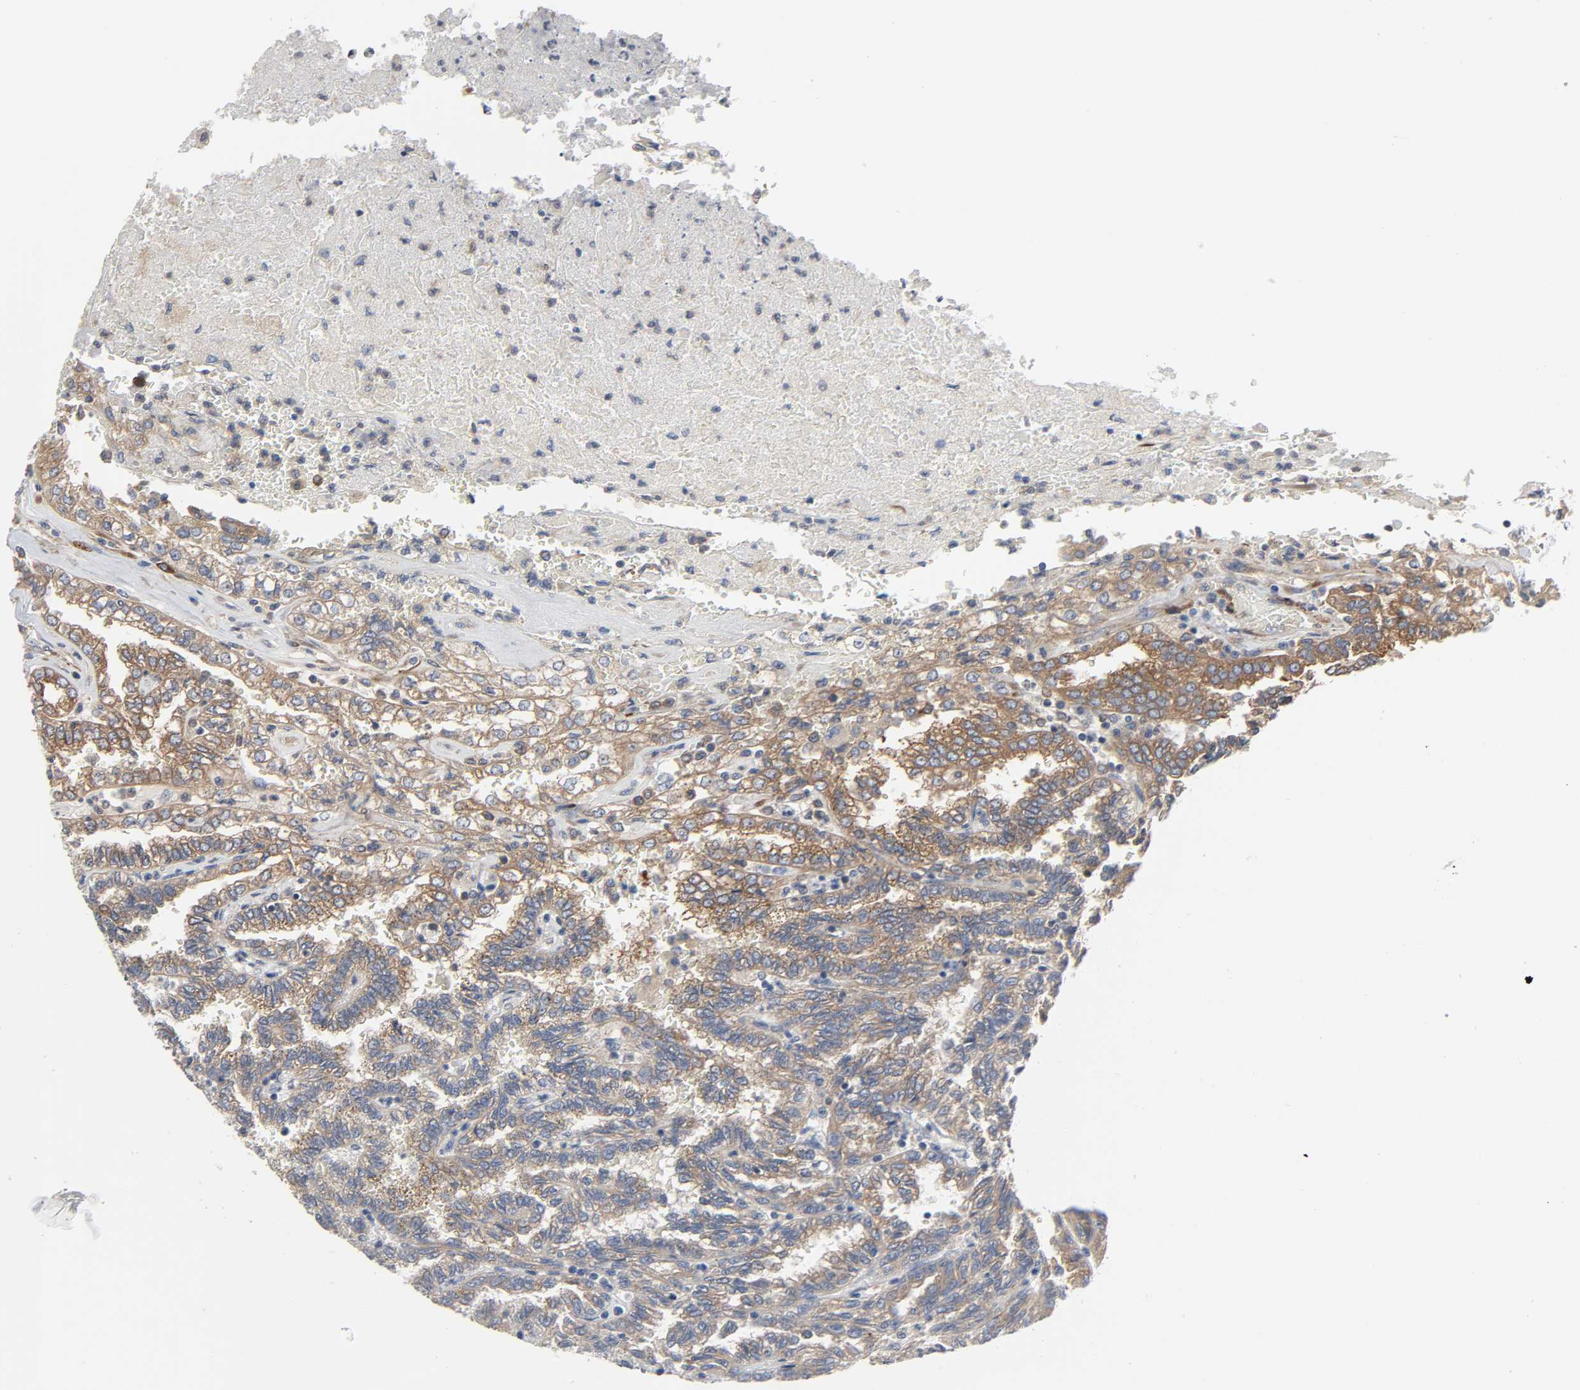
{"staining": {"intensity": "moderate", "quantity": ">75%", "location": "cytoplasmic/membranous"}, "tissue": "renal cancer", "cell_type": "Tumor cells", "image_type": "cancer", "snomed": [{"axis": "morphology", "description": "Inflammation, NOS"}, {"axis": "morphology", "description": "Adenocarcinoma, NOS"}, {"axis": "topography", "description": "Kidney"}], "caption": "Immunohistochemical staining of renal cancer shows medium levels of moderate cytoplasmic/membranous positivity in about >75% of tumor cells. Nuclei are stained in blue.", "gene": "ARHGAP1", "patient": {"sex": "male", "age": 68}}